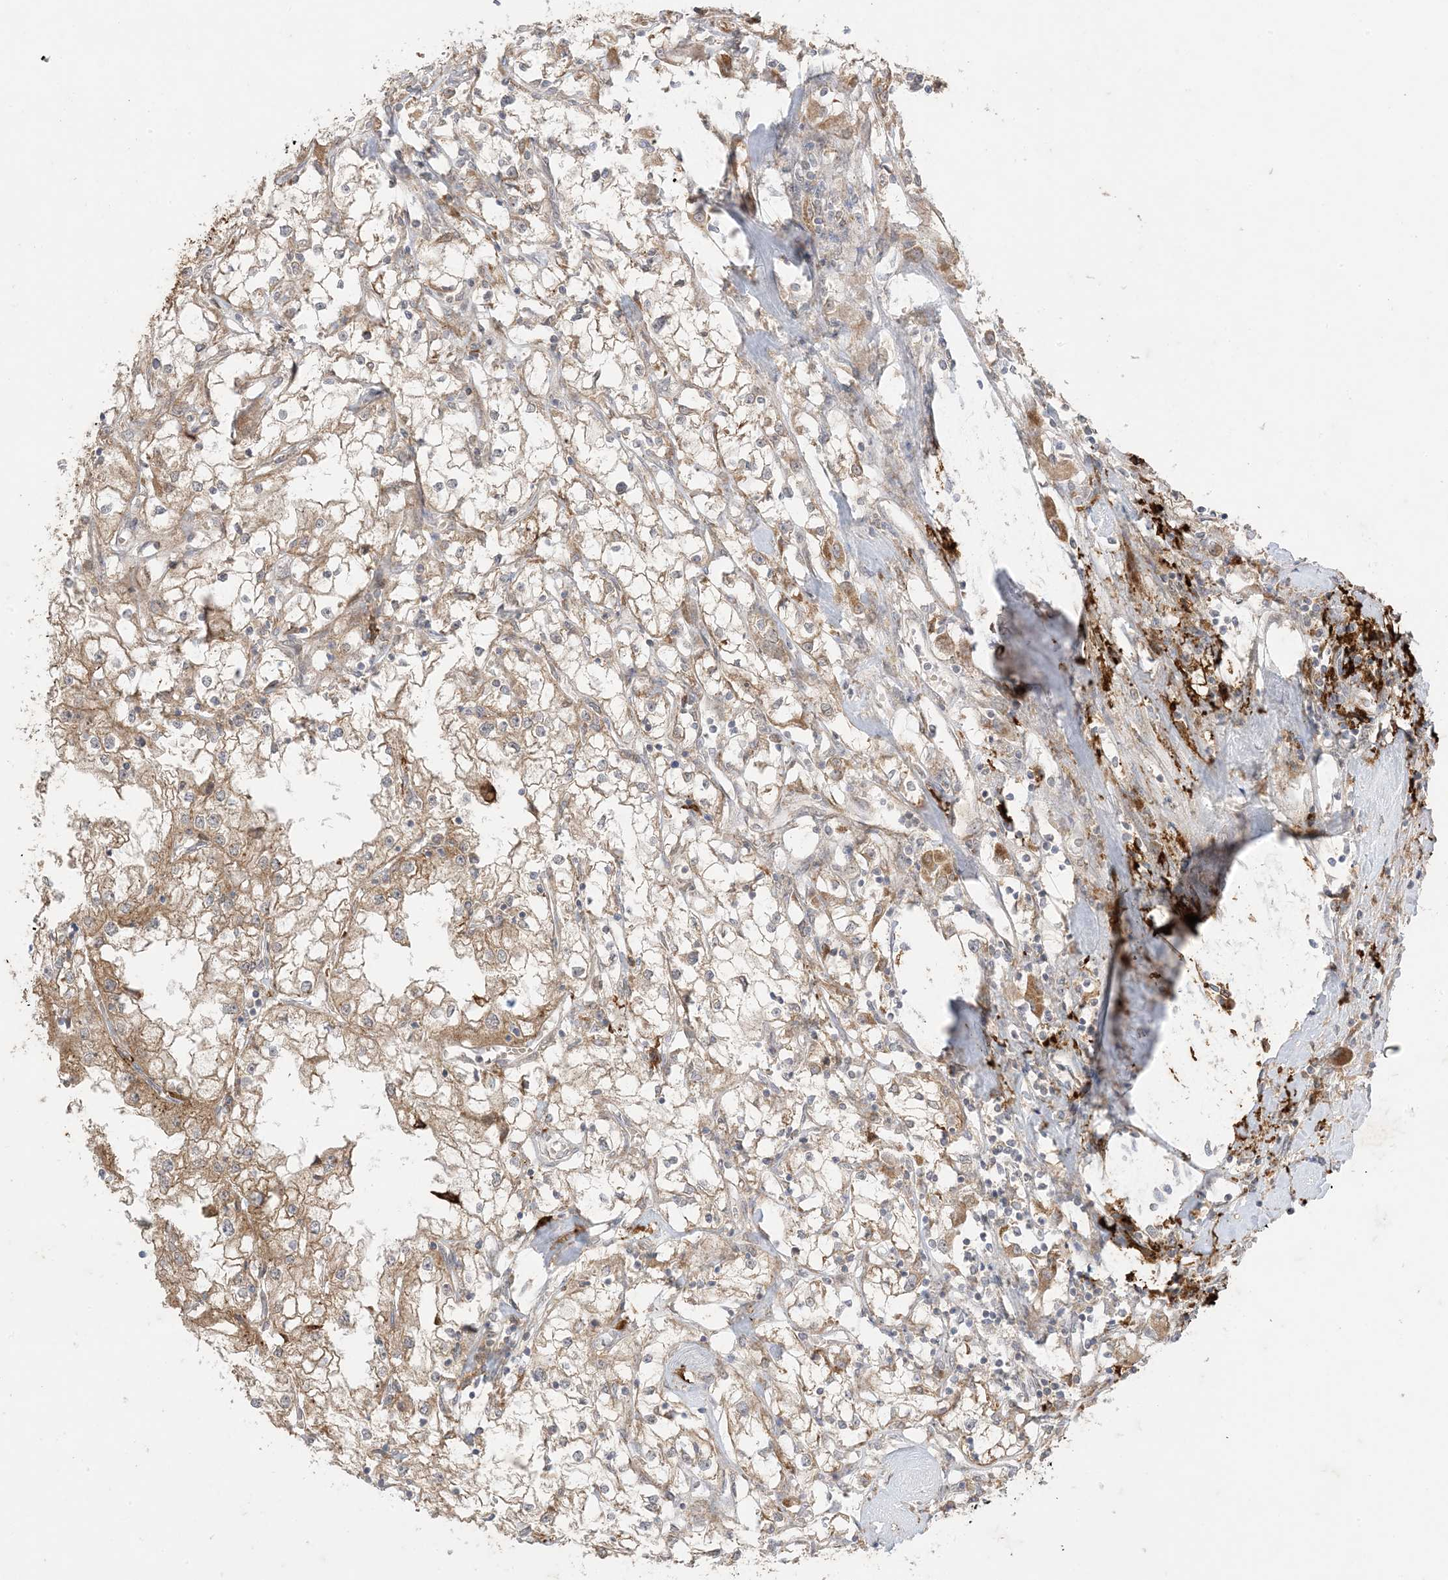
{"staining": {"intensity": "moderate", "quantity": ">75%", "location": "cytoplasmic/membranous"}, "tissue": "renal cancer", "cell_type": "Tumor cells", "image_type": "cancer", "snomed": [{"axis": "morphology", "description": "Adenocarcinoma, NOS"}, {"axis": "topography", "description": "Kidney"}], "caption": "Brown immunohistochemical staining in human renal adenocarcinoma displays moderate cytoplasmic/membranous staining in about >75% of tumor cells.", "gene": "ODC1", "patient": {"sex": "male", "age": 56}}